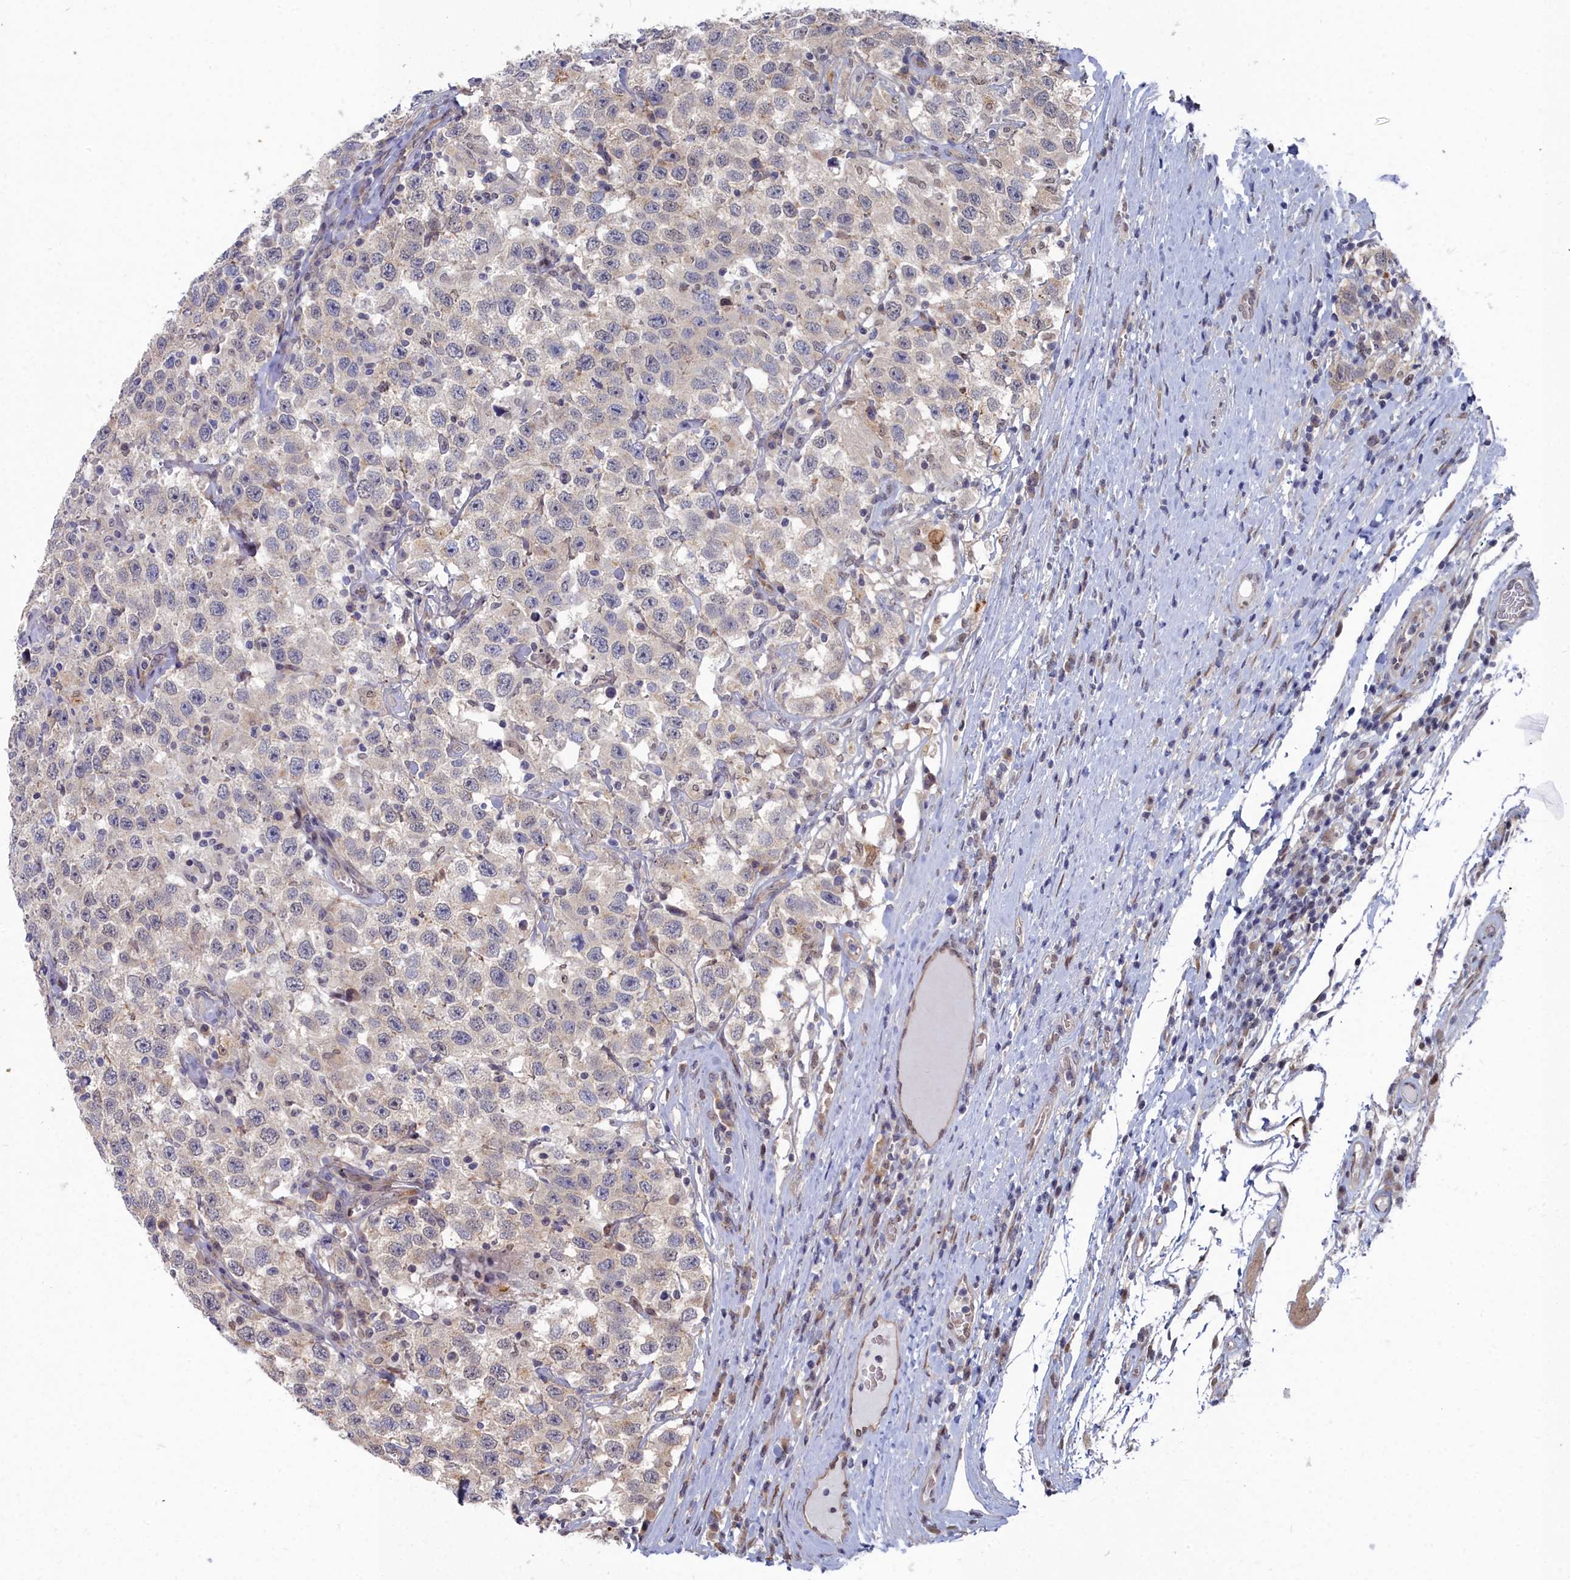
{"staining": {"intensity": "weak", "quantity": "<25%", "location": "nuclear"}, "tissue": "testis cancer", "cell_type": "Tumor cells", "image_type": "cancer", "snomed": [{"axis": "morphology", "description": "Seminoma, NOS"}, {"axis": "topography", "description": "Testis"}], "caption": "A photomicrograph of human testis seminoma is negative for staining in tumor cells. (Brightfield microscopy of DAB (3,3'-diaminobenzidine) immunohistochemistry (IHC) at high magnification).", "gene": "RPS27A", "patient": {"sex": "male", "age": 41}}